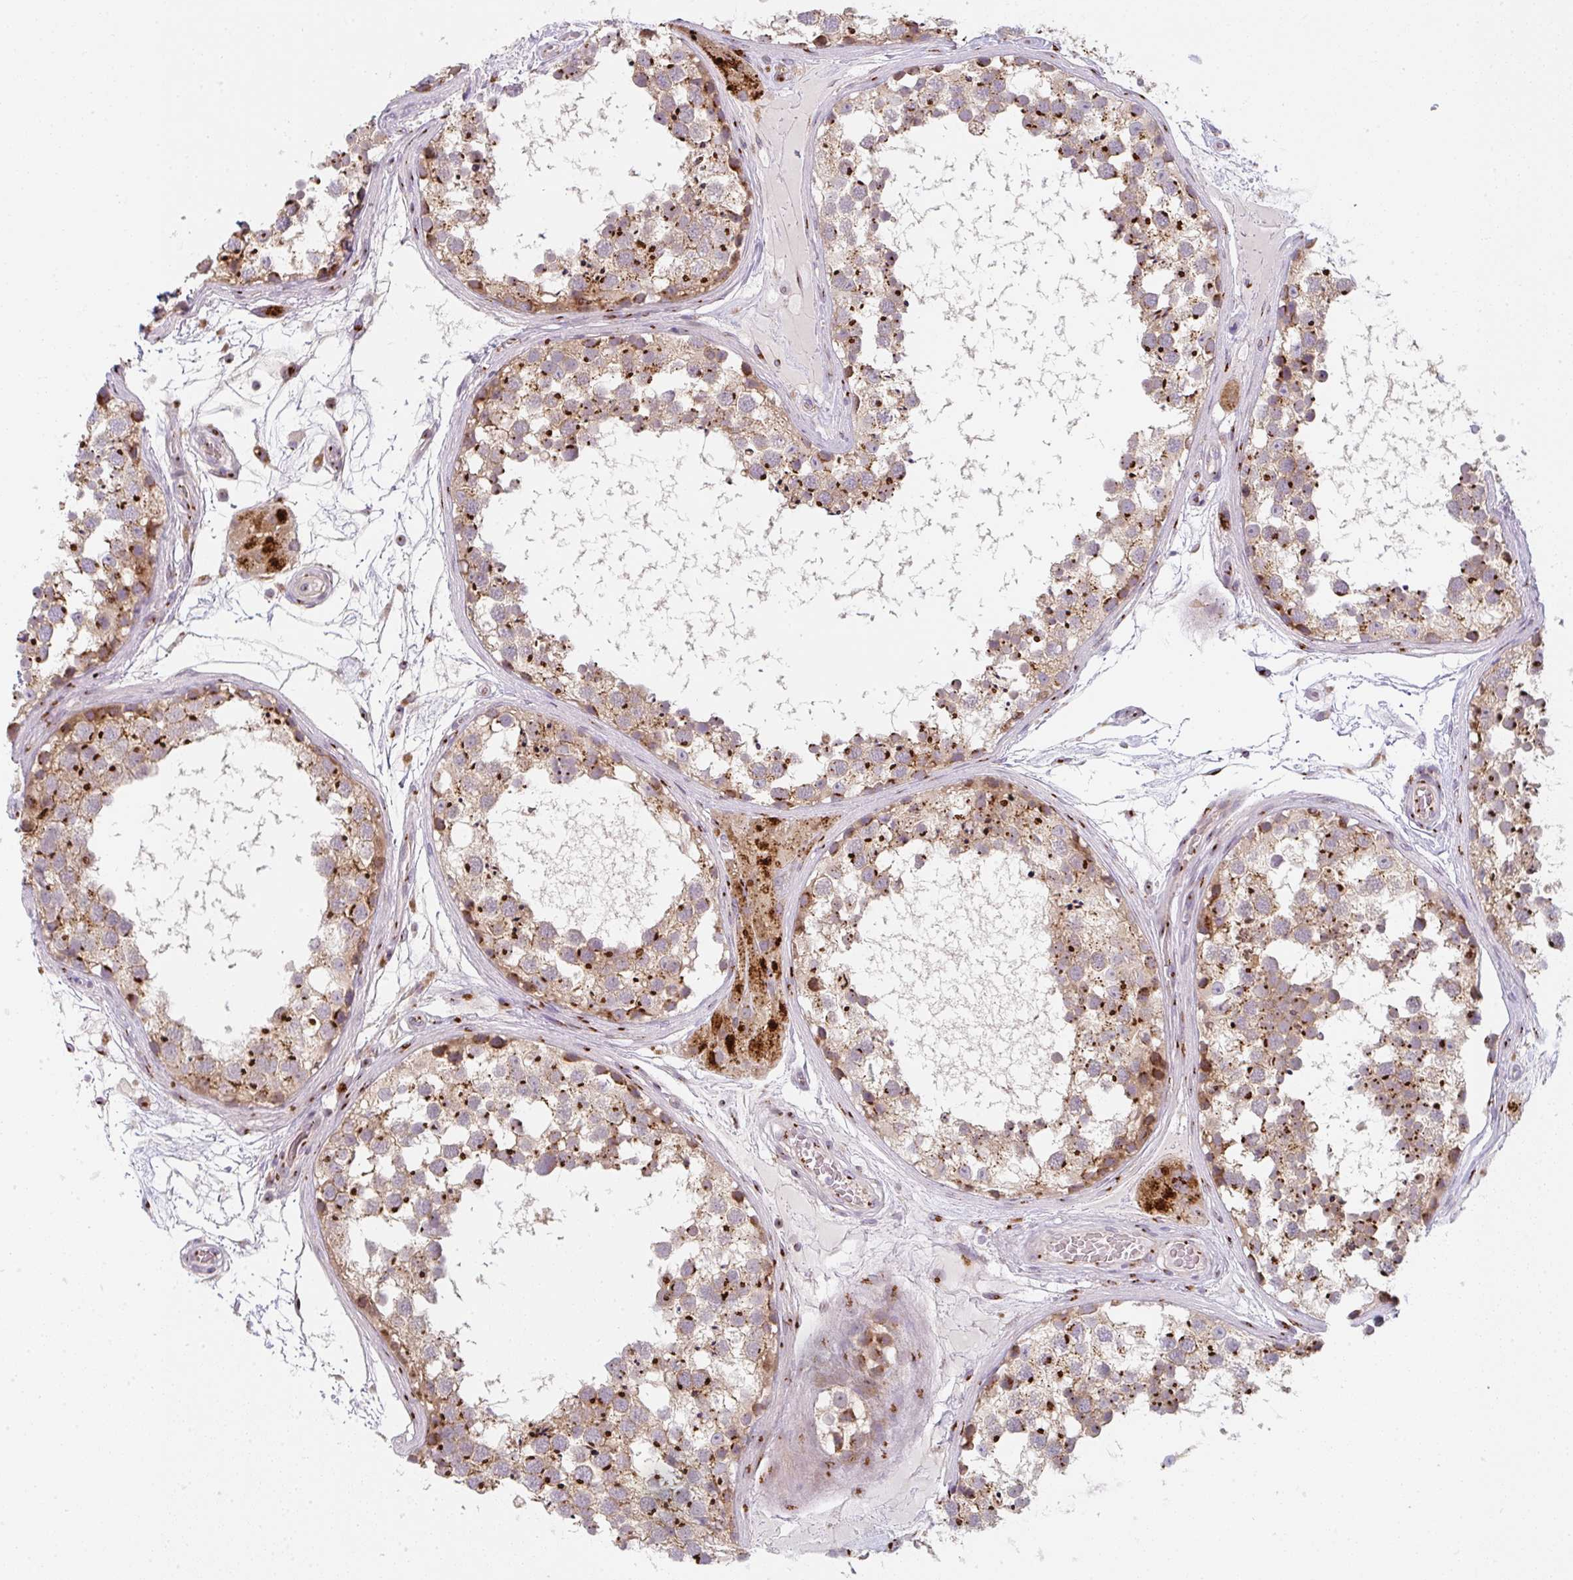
{"staining": {"intensity": "strong", "quantity": ">75%", "location": "cytoplasmic/membranous"}, "tissue": "testis", "cell_type": "Cells in seminiferous ducts", "image_type": "normal", "snomed": [{"axis": "morphology", "description": "Normal tissue, NOS"}, {"axis": "morphology", "description": "Seminoma, NOS"}, {"axis": "topography", "description": "Testis"}], "caption": "A brown stain shows strong cytoplasmic/membranous positivity of a protein in cells in seminiferous ducts of benign testis.", "gene": "GVQW3", "patient": {"sex": "male", "age": 65}}